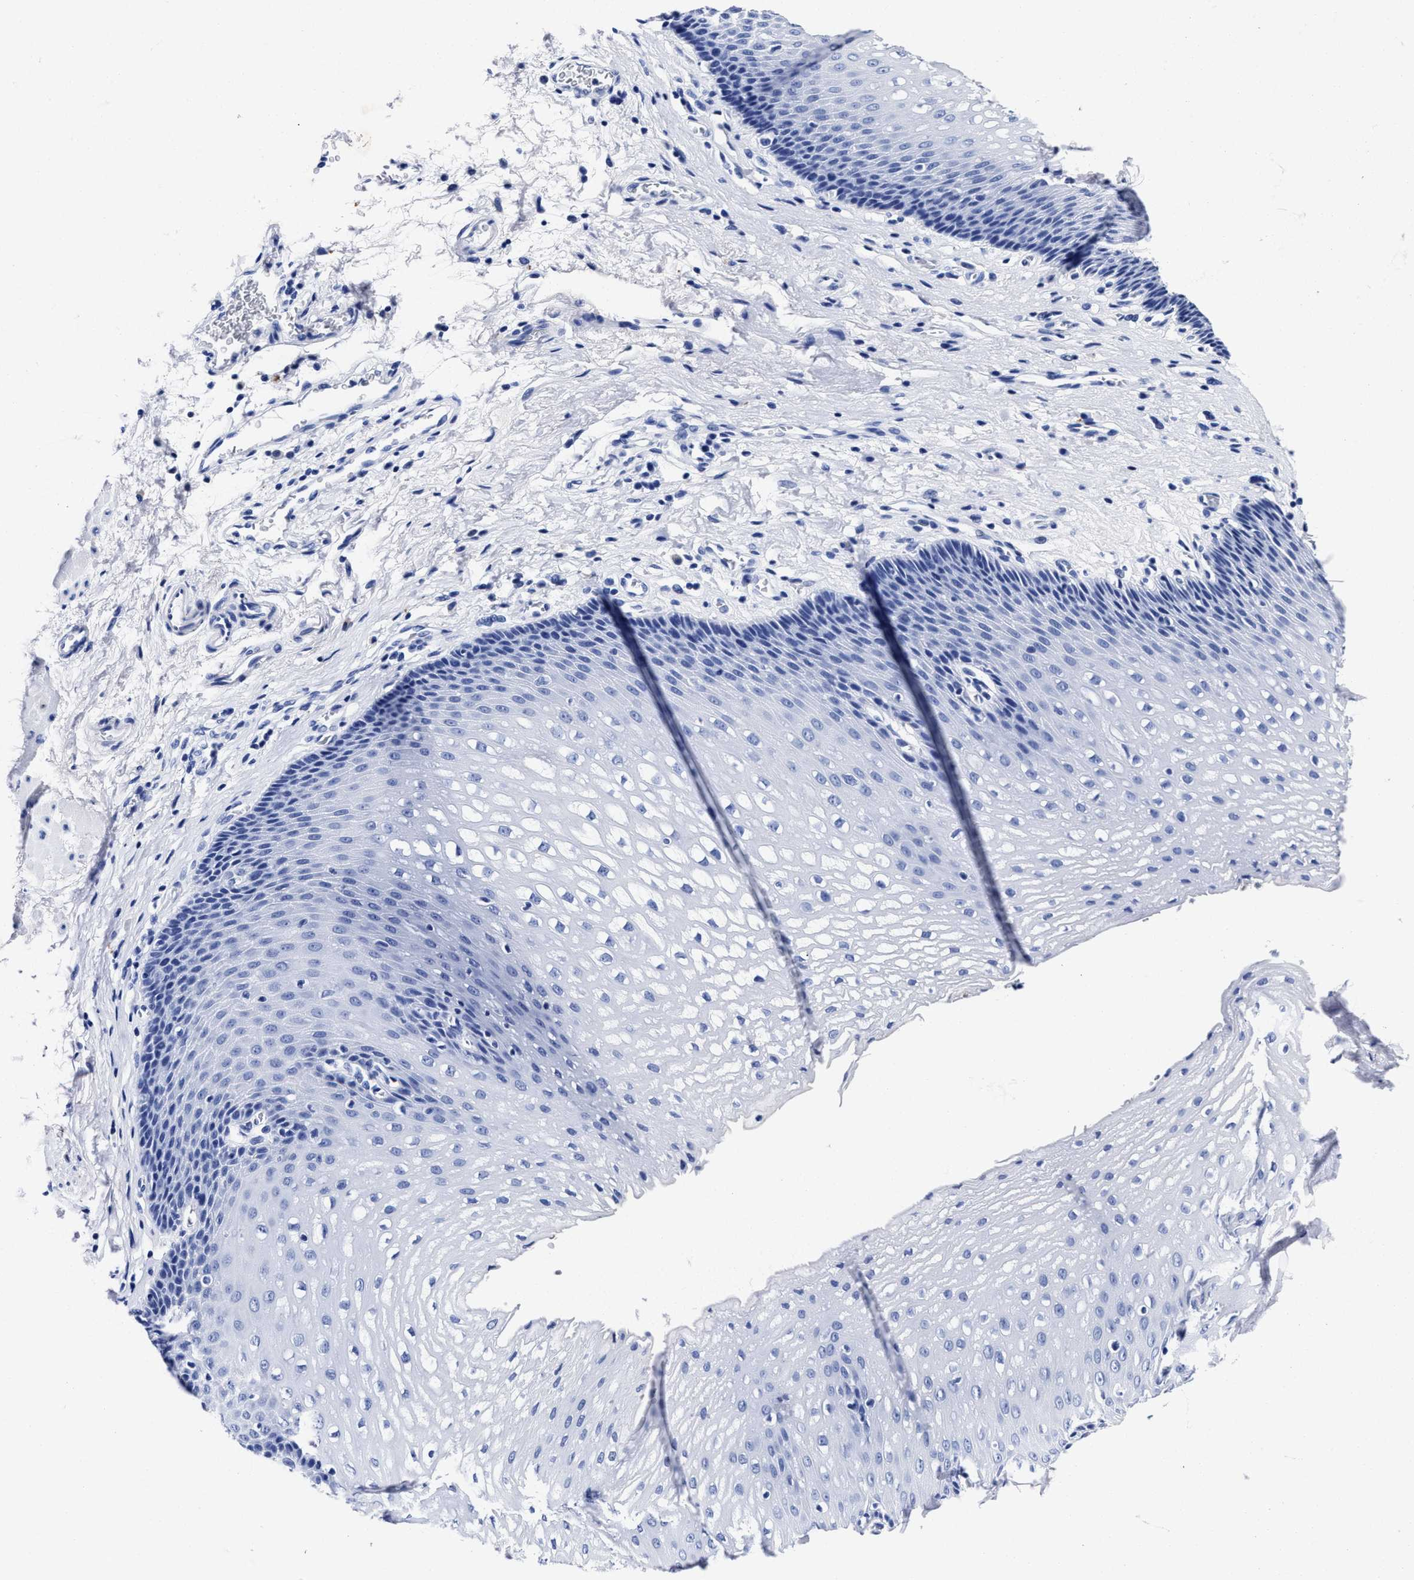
{"staining": {"intensity": "negative", "quantity": "none", "location": "none"}, "tissue": "esophagus", "cell_type": "Squamous epithelial cells", "image_type": "normal", "snomed": [{"axis": "morphology", "description": "Normal tissue, NOS"}, {"axis": "topography", "description": "Esophagus"}], "caption": "Image shows no significant protein expression in squamous epithelial cells of benign esophagus. Nuclei are stained in blue.", "gene": "LRRC8E", "patient": {"sex": "male", "age": 48}}